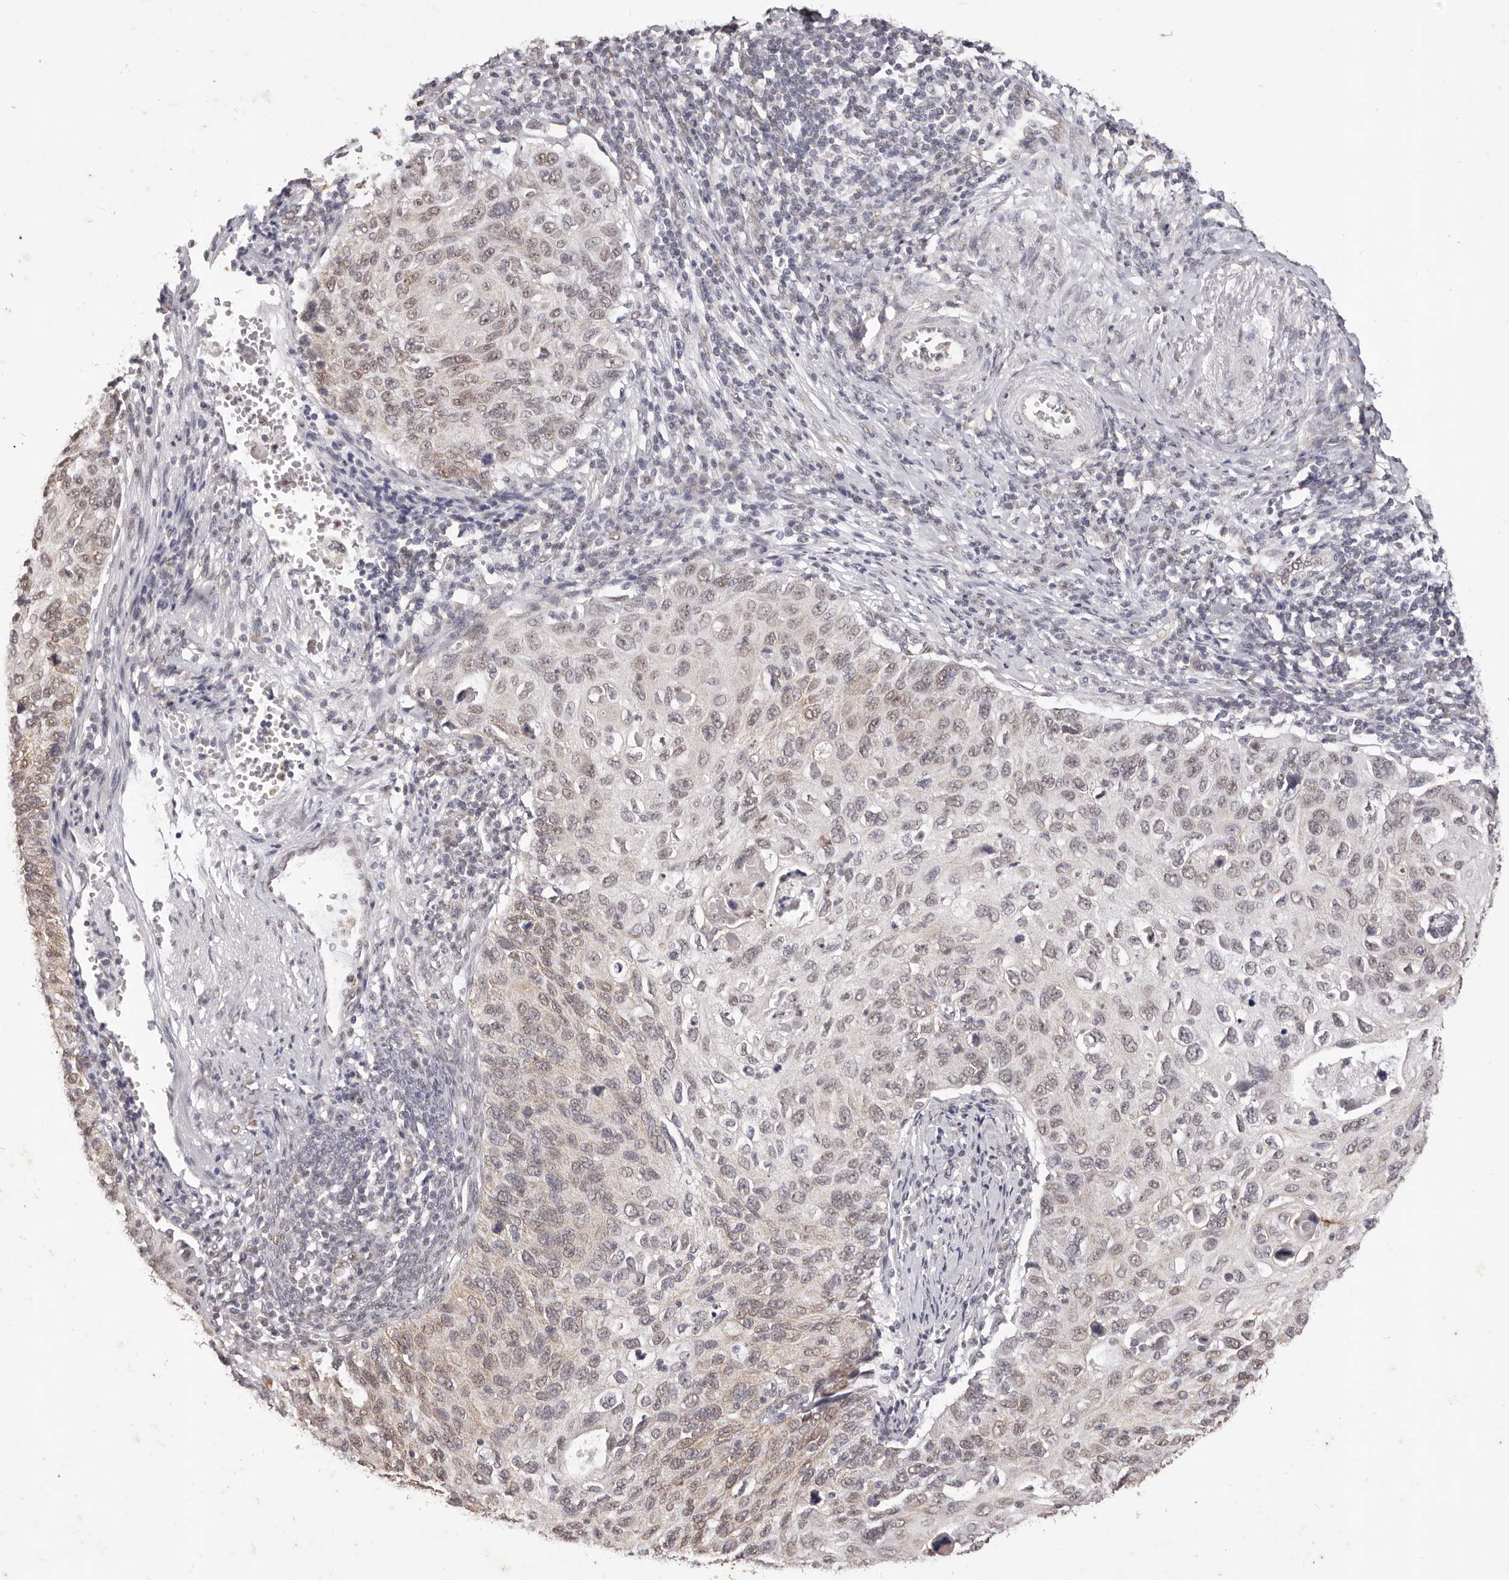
{"staining": {"intensity": "weak", "quantity": ">75%", "location": "nuclear"}, "tissue": "cervical cancer", "cell_type": "Tumor cells", "image_type": "cancer", "snomed": [{"axis": "morphology", "description": "Squamous cell carcinoma, NOS"}, {"axis": "topography", "description": "Cervix"}], "caption": "About >75% of tumor cells in human cervical squamous cell carcinoma exhibit weak nuclear protein staining as visualized by brown immunohistochemical staining.", "gene": "RPS6KA5", "patient": {"sex": "female", "age": 70}}